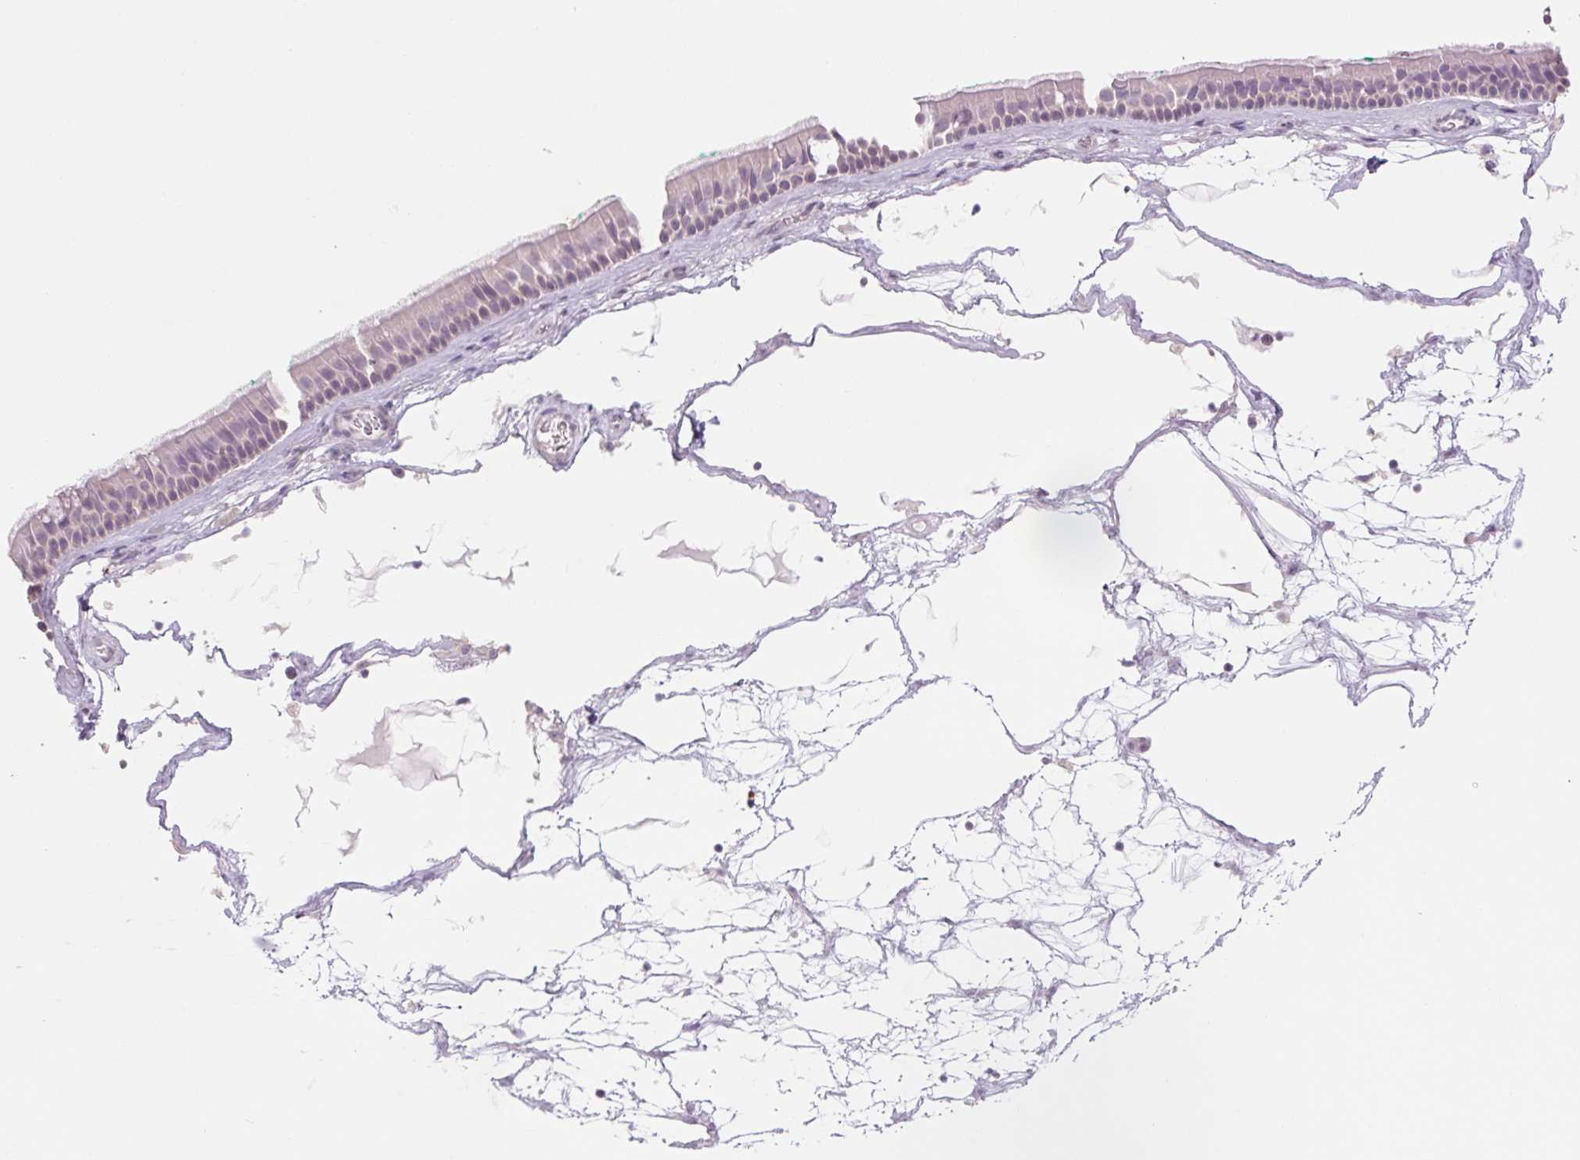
{"staining": {"intensity": "negative", "quantity": "none", "location": "none"}, "tissue": "nasopharynx", "cell_type": "Respiratory epithelial cells", "image_type": "normal", "snomed": [{"axis": "morphology", "description": "Normal tissue, NOS"}, {"axis": "topography", "description": "Nasopharynx"}], "caption": "Immunohistochemistry of unremarkable nasopharynx shows no positivity in respiratory epithelial cells.", "gene": "POU1F1", "patient": {"sex": "male", "age": 68}}